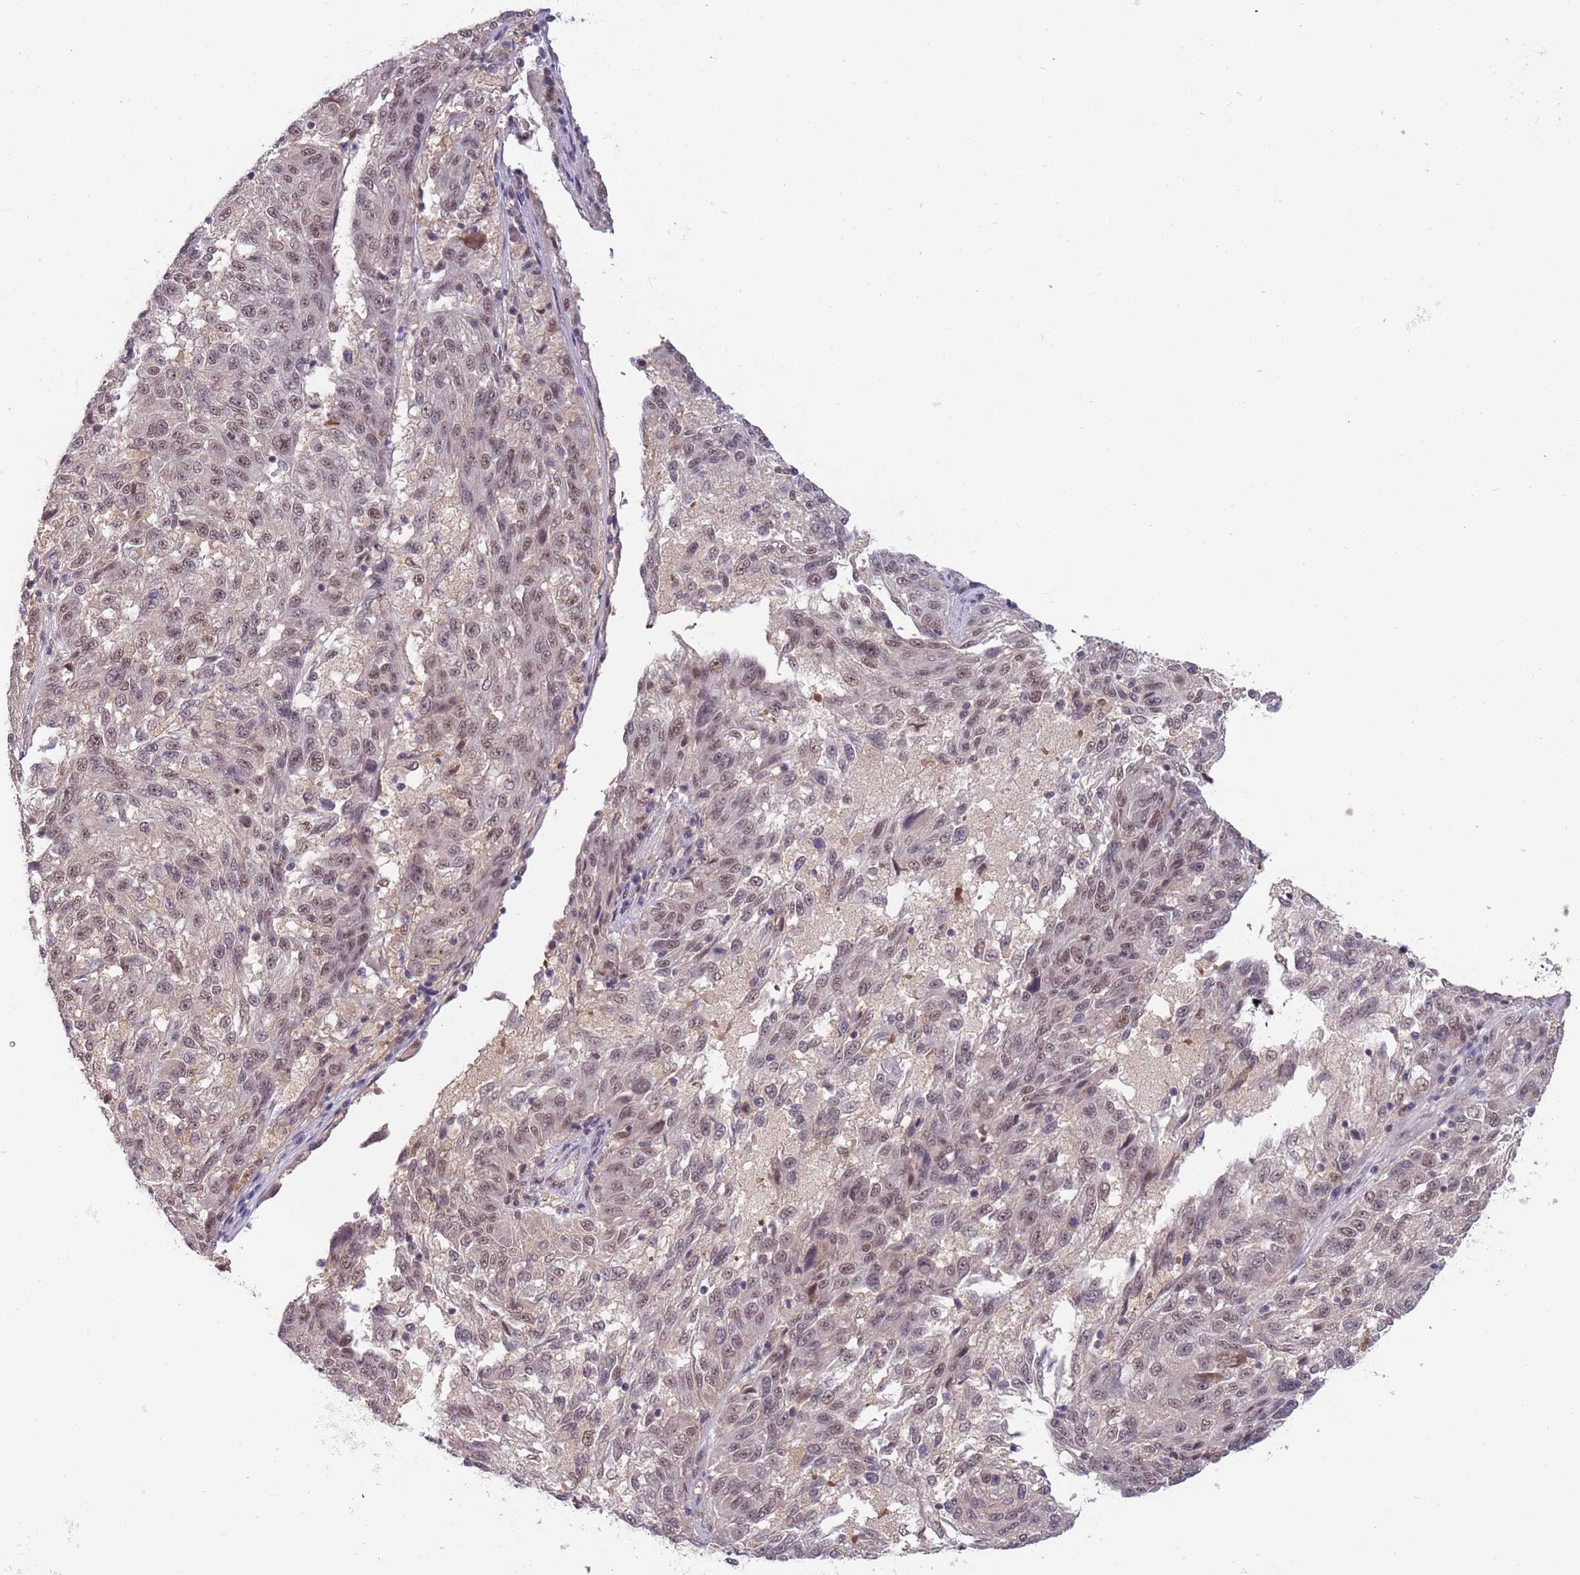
{"staining": {"intensity": "moderate", "quantity": "25%-75%", "location": "nuclear"}, "tissue": "melanoma", "cell_type": "Tumor cells", "image_type": "cancer", "snomed": [{"axis": "morphology", "description": "Malignant melanoma, NOS"}, {"axis": "topography", "description": "Skin"}], "caption": "Protein staining exhibits moderate nuclear positivity in approximately 25%-75% of tumor cells in malignant melanoma.", "gene": "ZBTB7A", "patient": {"sex": "male", "age": 53}}